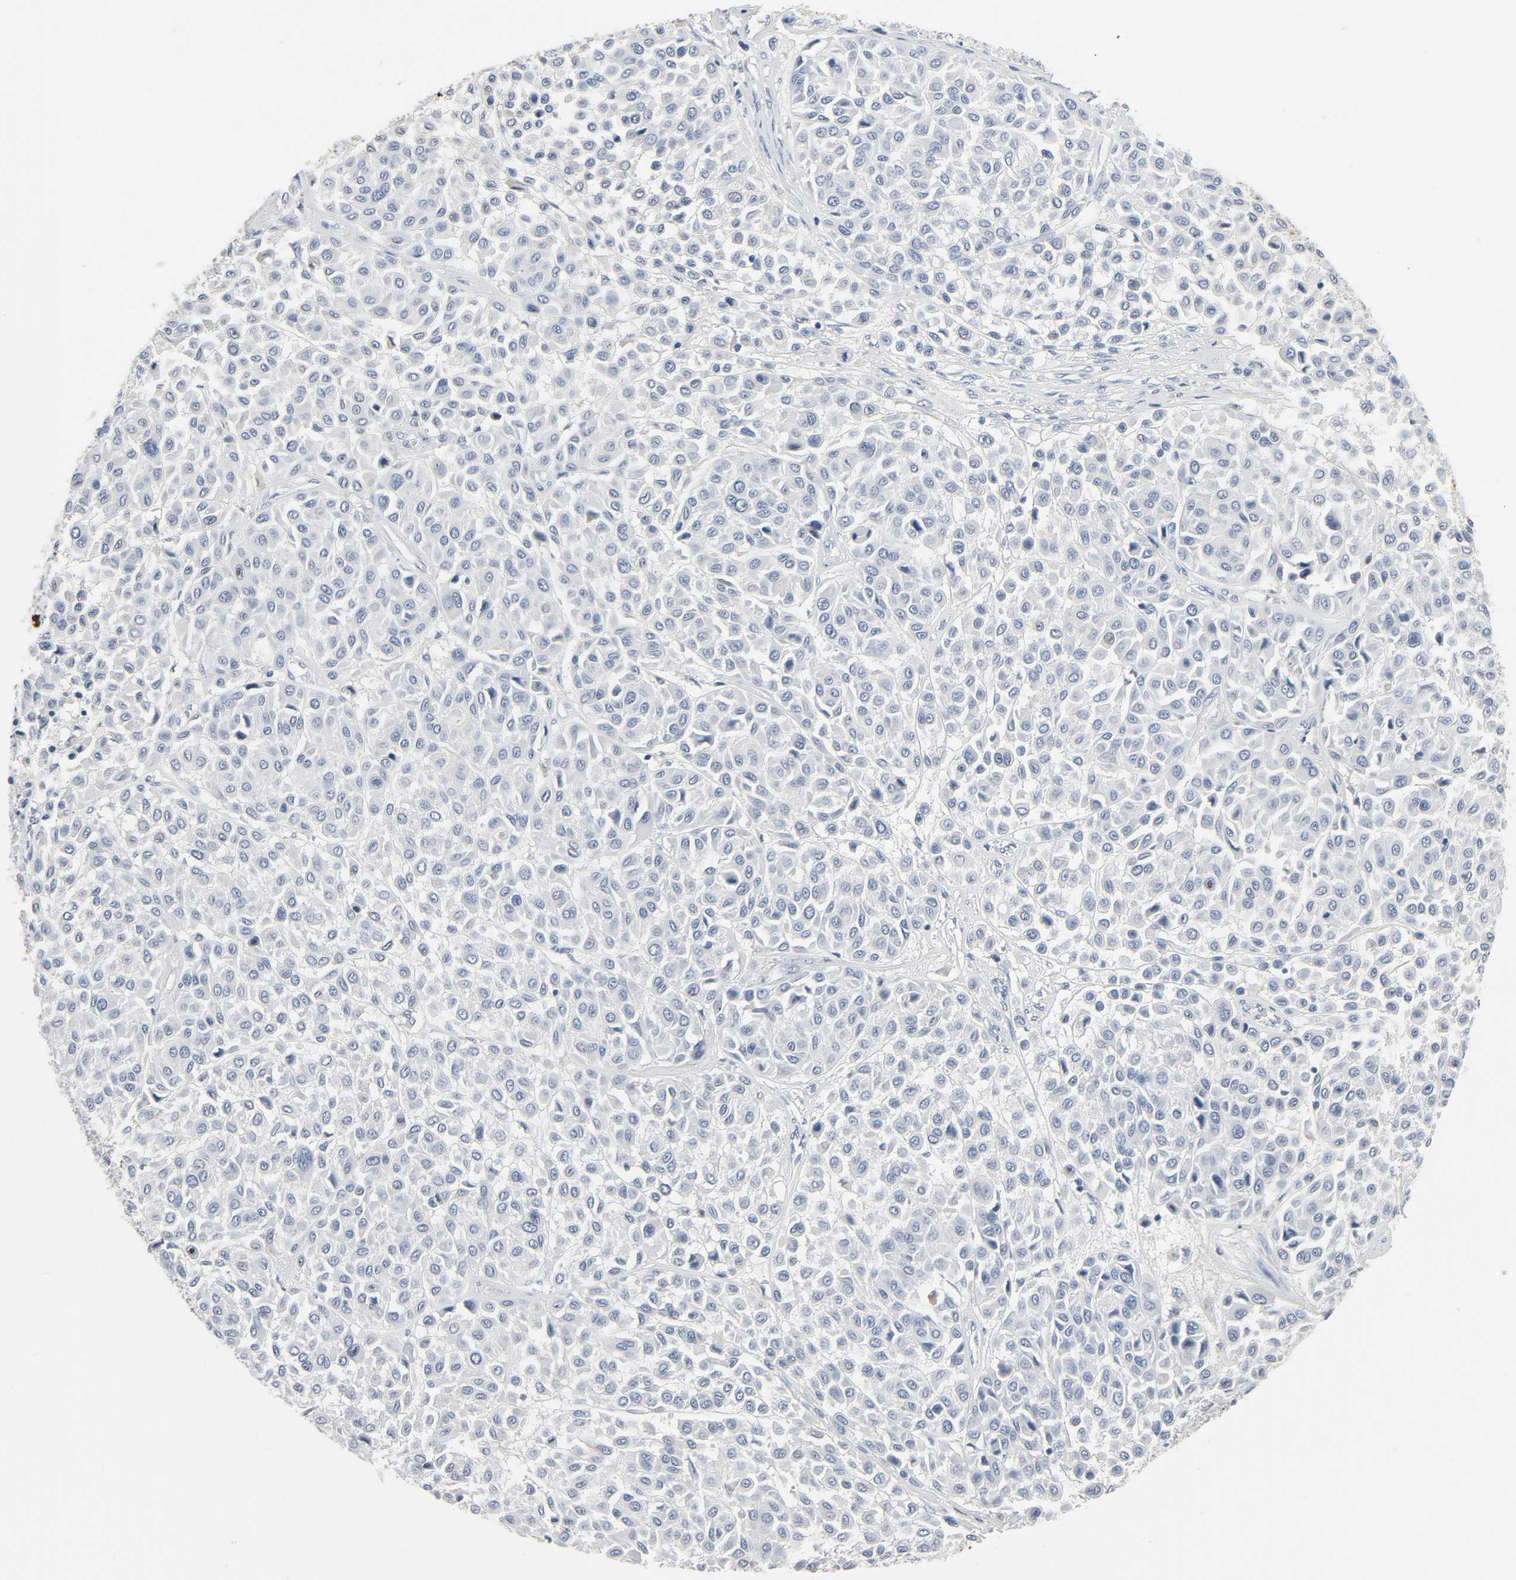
{"staining": {"intensity": "negative", "quantity": "none", "location": "none"}, "tissue": "melanoma", "cell_type": "Tumor cells", "image_type": "cancer", "snomed": [{"axis": "morphology", "description": "Malignant melanoma, Metastatic site"}, {"axis": "topography", "description": "Soft tissue"}], "caption": "IHC image of human melanoma stained for a protein (brown), which shows no expression in tumor cells.", "gene": "FBLN5", "patient": {"sex": "male", "age": 41}}